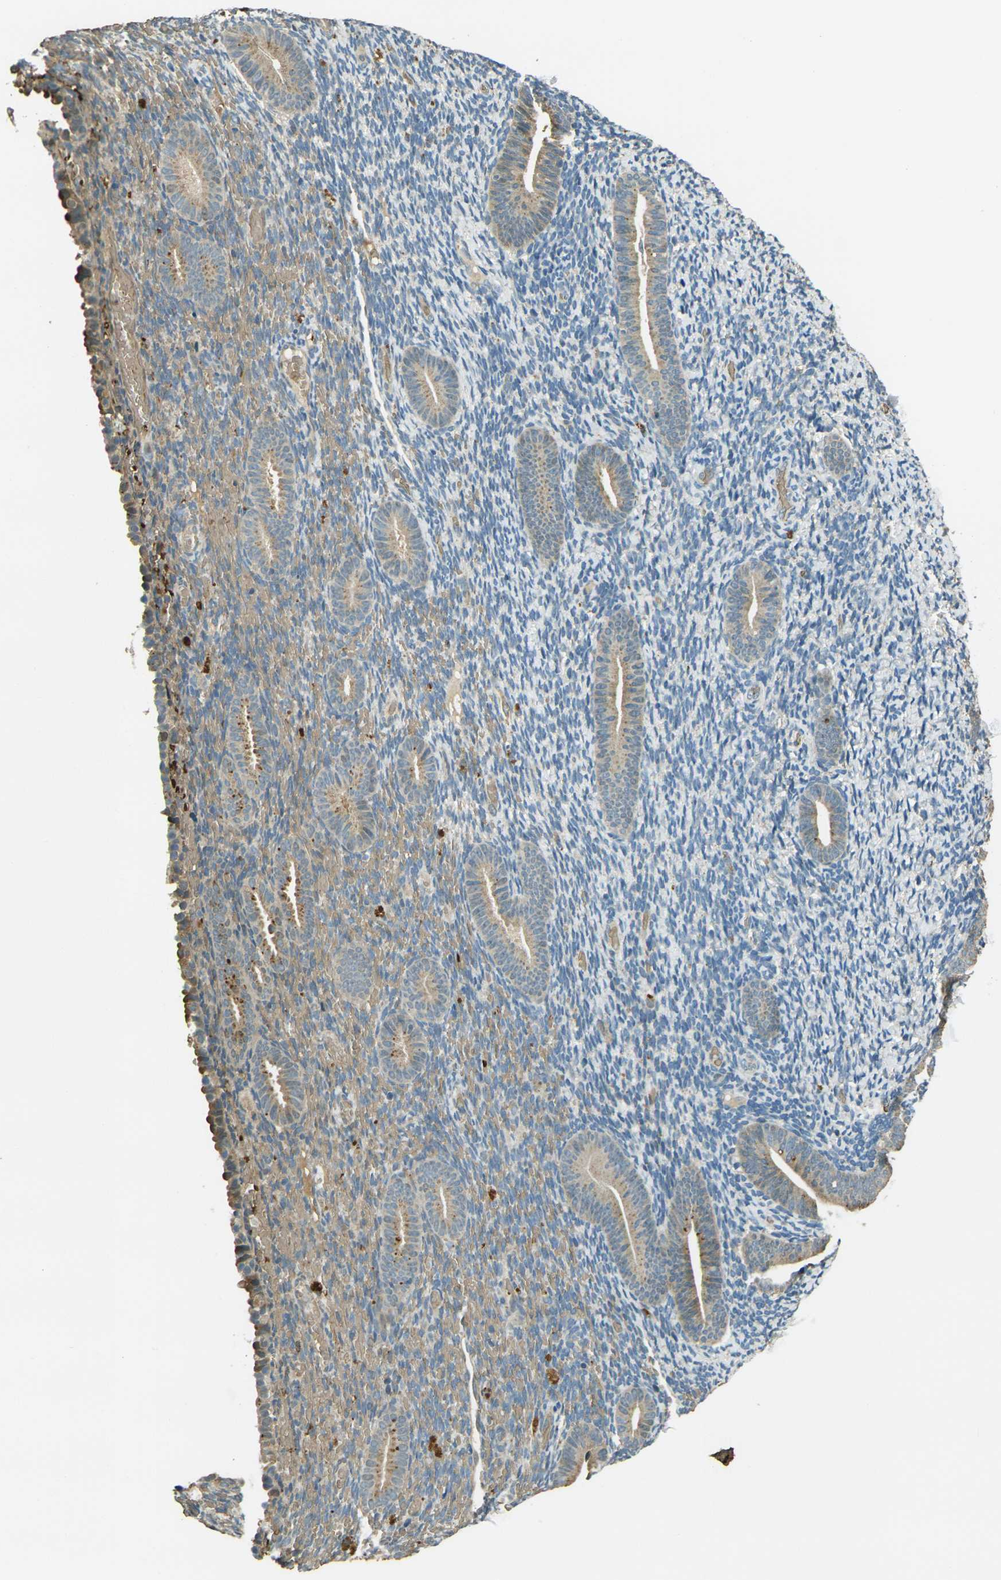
{"staining": {"intensity": "negative", "quantity": "none", "location": "none"}, "tissue": "endometrium", "cell_type": "Cells in endometrial stroma", "image_type": "normal", "snomed": [{"axis": "morphology", "description": "Normal tissue, NOS"}, {"axis": "topography", "description": "Endometrium"}], "caption": "Protein analysis of normal endometrium reveals no significant positivity in cells in endometrial stroma.", "gene": "TOR1A", "patient": {"sex": "female", "age": 51}}